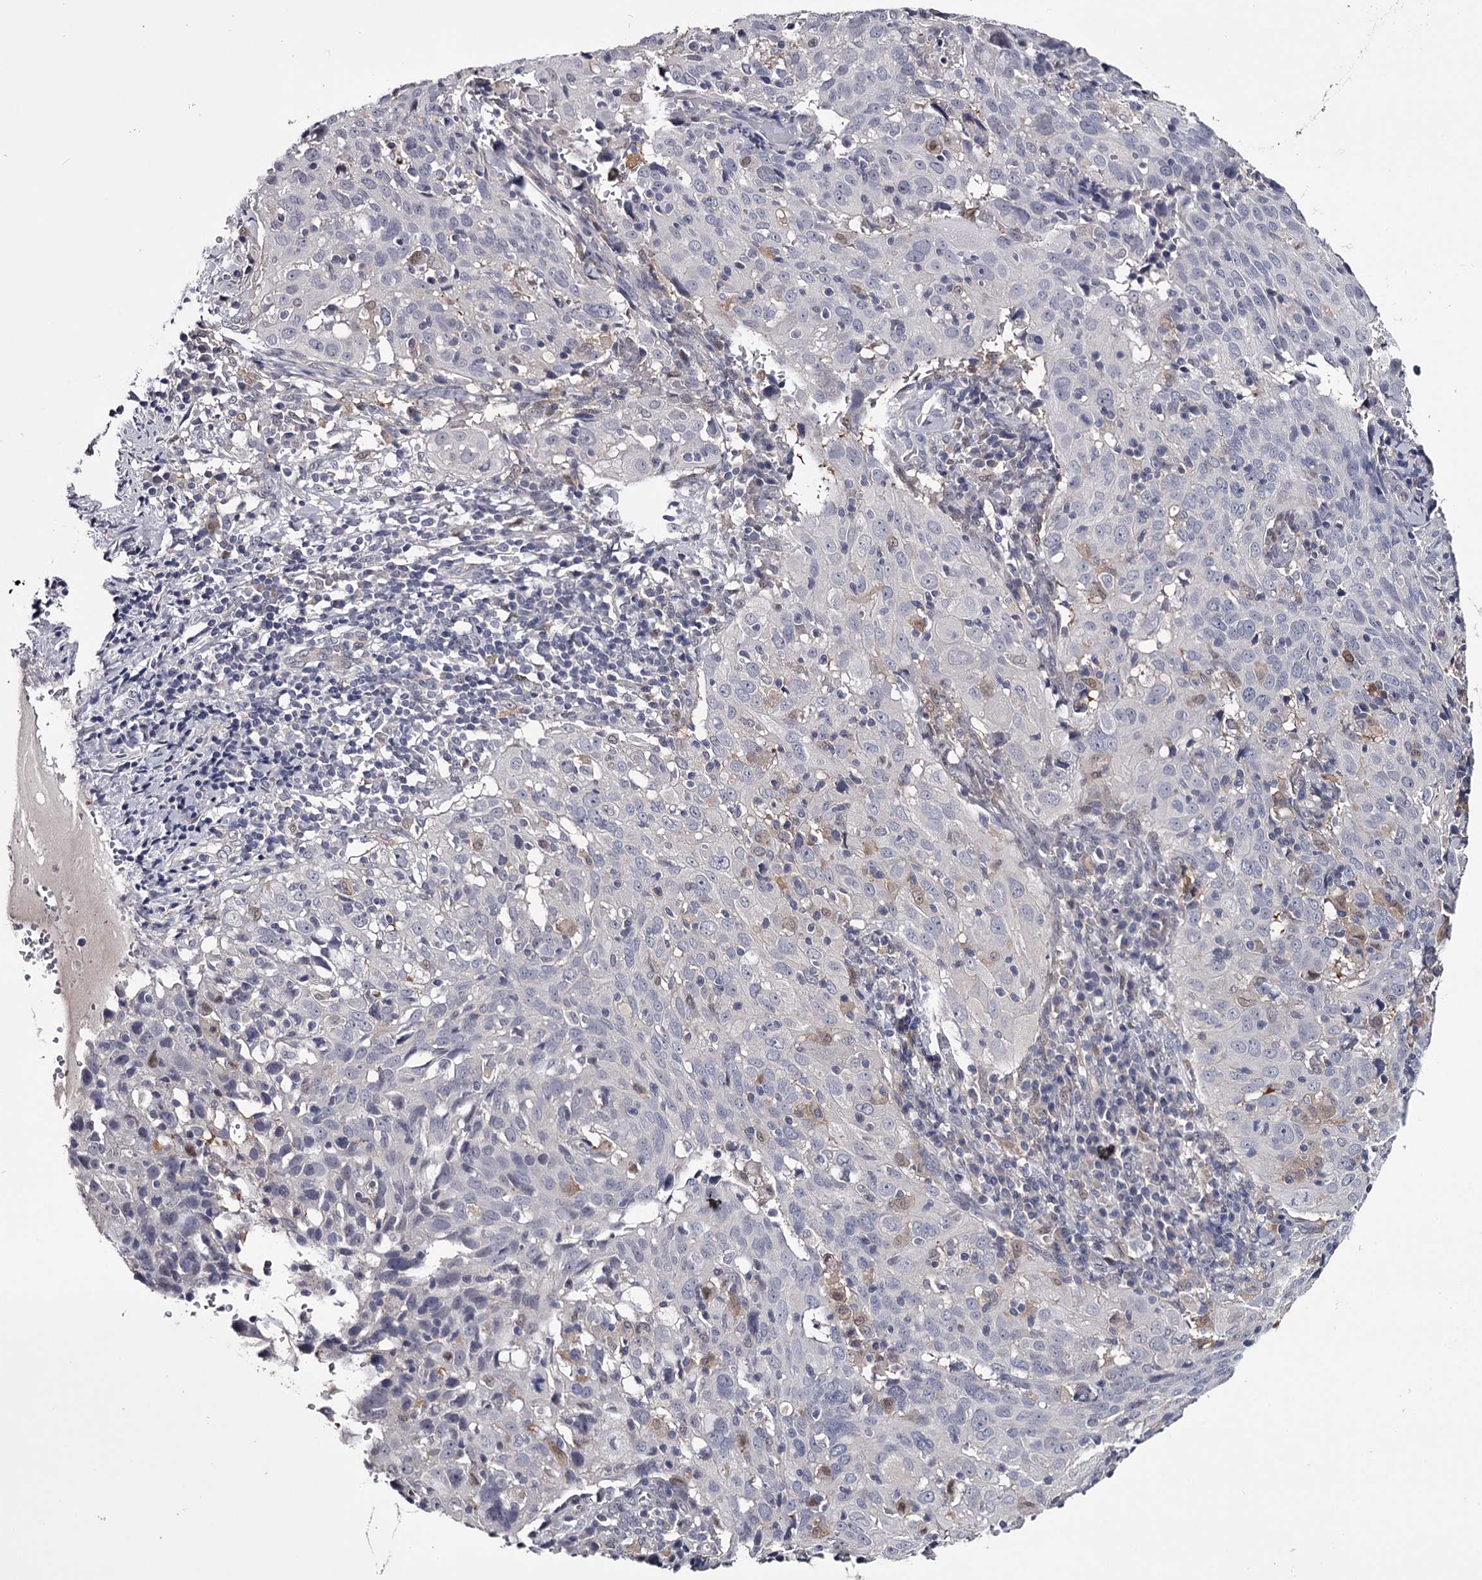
{"staining": {"intensity": "negative", "quantity": "none", "location": "none"}, "tissue": "cervical cancer", "cell_type": "Tumor cells", "image_type": "cancer", "snomed": [{"axis": "morphology", "description": "Squamous cell carcinoma, NOS"}, {"axis": "topography", "description": "Cervix"}], "caption": "Tumor cells are negative for protein expression in human cervical cancer.", "gene": "GSTO1", "patient": {"sex": "female", "age": 31}}